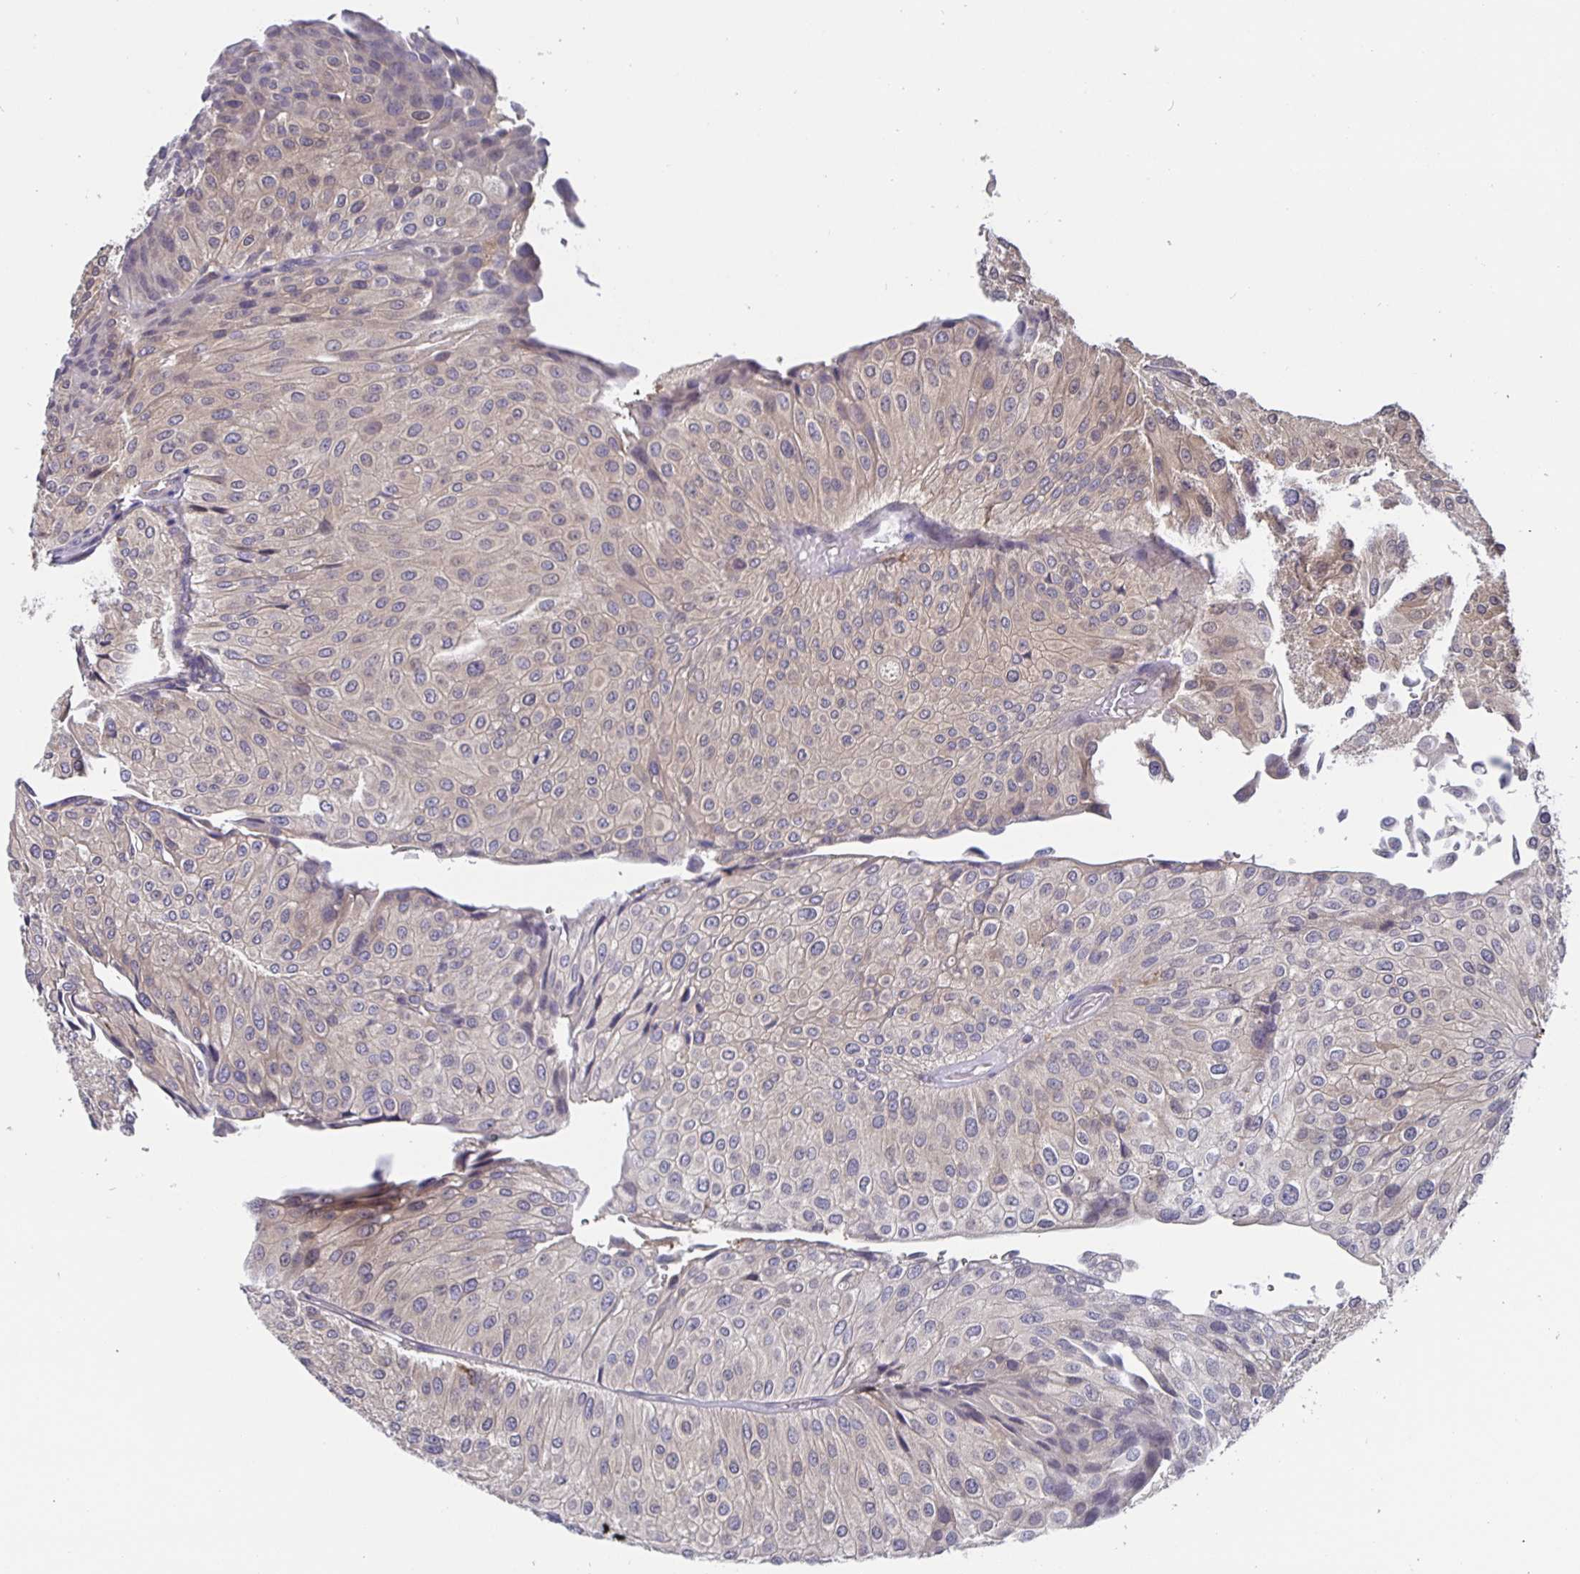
{"staining": {"intensity": "negative", "quantity": "none", "location": "none"}, "tissue": "urothelial cancer", "cell_type": "Tumor cells", "image_type": "cancer", "snomed": [{"axis": "morphology", "description": "Urothelial carcinoma, NOS"}, {"axis": "topography", "description": "Urinary bladder"}], "caption": "Immunohistochemistry histopathology image of neoplastic tissue: human urothelial cancer stained with DAB (3,3'-diaminobenzidine) shows no significant protein expression in tumor cells.", "gene": "FEM1C", "patient": {"sex": "male", "age": 67}}